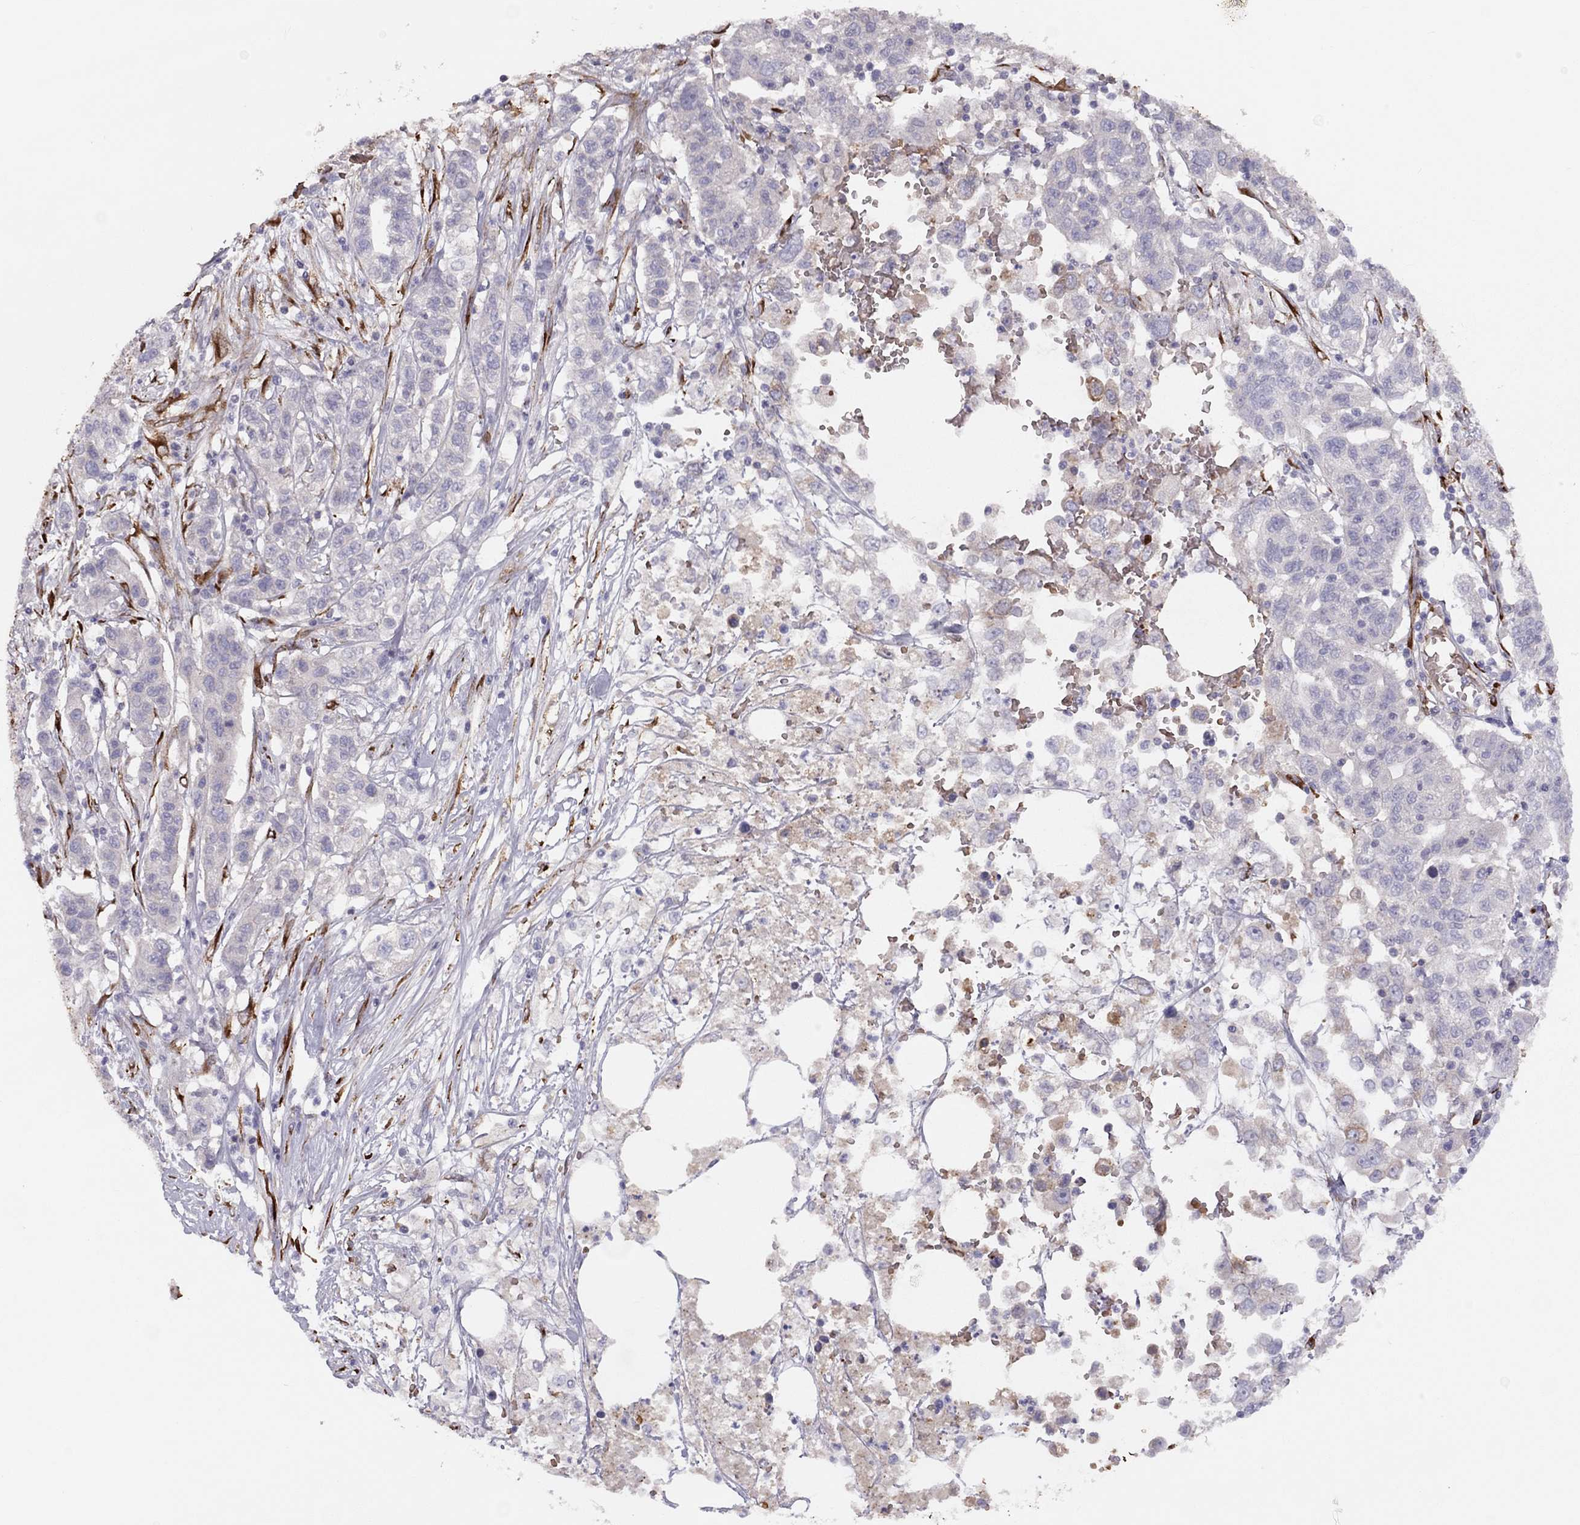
{"staining": {"intensity": "negative", "quantity": "none", "location": "none"}, "tissue": "liver cancer", "cell_type": "Tumor cells", "image_type": "cancer", "snomed": [{"axis": "morphology", "description": "Adenocarcinoma, NOS"}, {"axis": "morphology", "description": "Cholangiocarcinoma"}, {"axis": "topography", "description": "Liver"}], "caption": "Immunohistochemistry micrograph of neoplastic tissue: human liver cancer (adenocarcinoma) stained with DAB (3,3'-diaminobenzidine) displays no significant protein expression in tumor cells.", "gene": "RHD", "patient": {"sex": "male", "age": 64}}